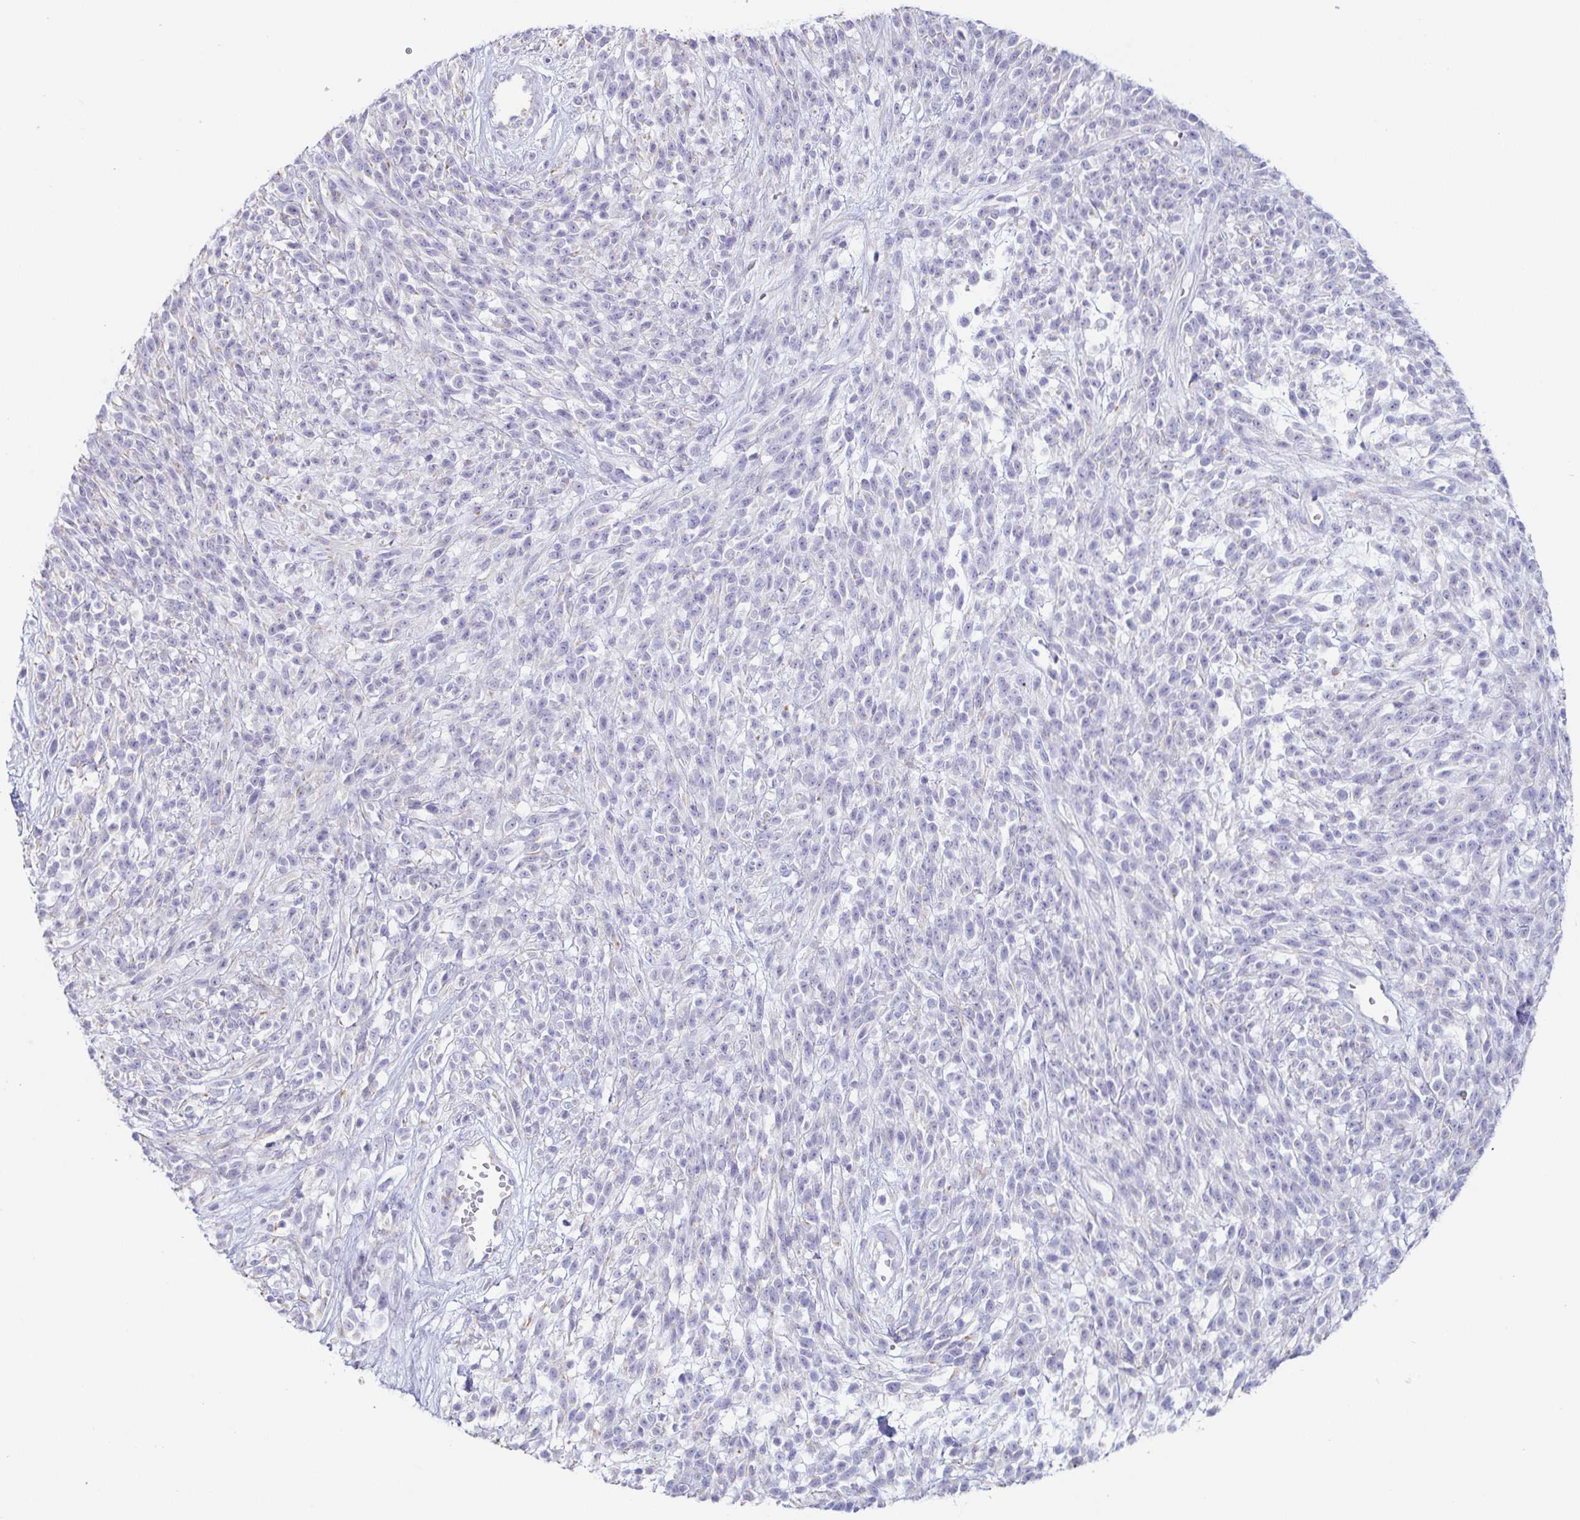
{"staining": {"intensity": "negative", "quantity": "none", "location": "none"}, "tissue": "melanoma", "cell_type": "Tumor cells", "image_type": "cancer", "snomed": [{"axis": "morphology", "description": "Malignant melanoma, NOS"}, {"axis": "topography", "description": "Skin"}, {"axis": "topography", "description": "Skin of trunk"}], "caption": "Image shows no significant protein positivity in tumor cells of malignant melanoma.", "gene": "PRR27", "patient": {"sex": "male", "age": 74}}